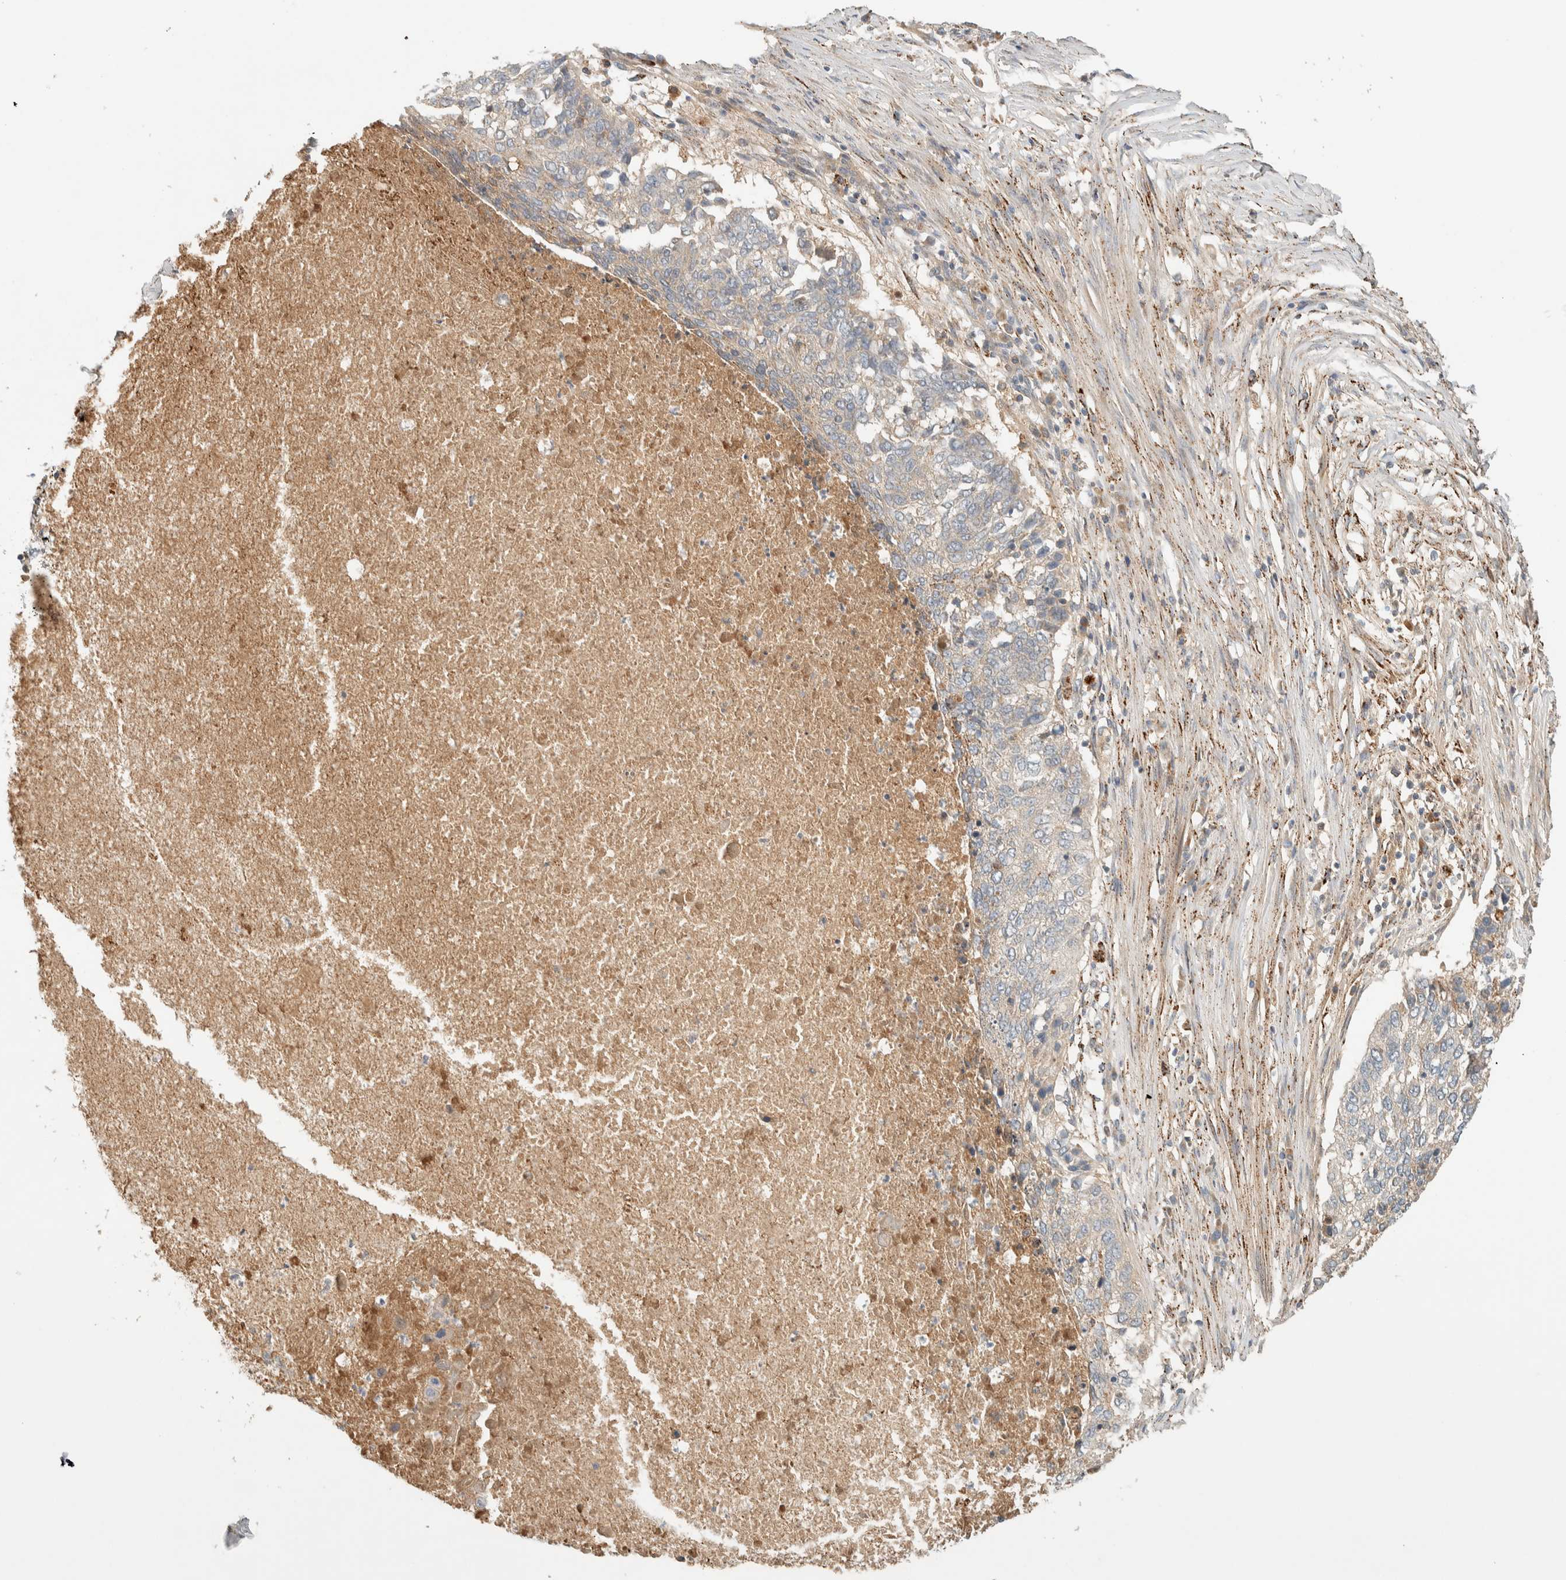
{"staining": {"intensity": "negative", "quantity": "none", "location": "none"}, "tissue": "lung cancer", "cell_type": "Tumor cells", "image_type": "cancer", "snomed": [{"axis": "morphology", "description": "Squamous cell carcinoma, NOS"}, {"axis": "topography", "description": "Lung"}], "caption": "This image is of lung cancer stained with immunohistochemistry to label a protein in brown with the nuclei are counter-stained blue. There is no positivity in tumor cells.", "gene": "FAM167A", "patient": {"sex": "female", "age": 63}}